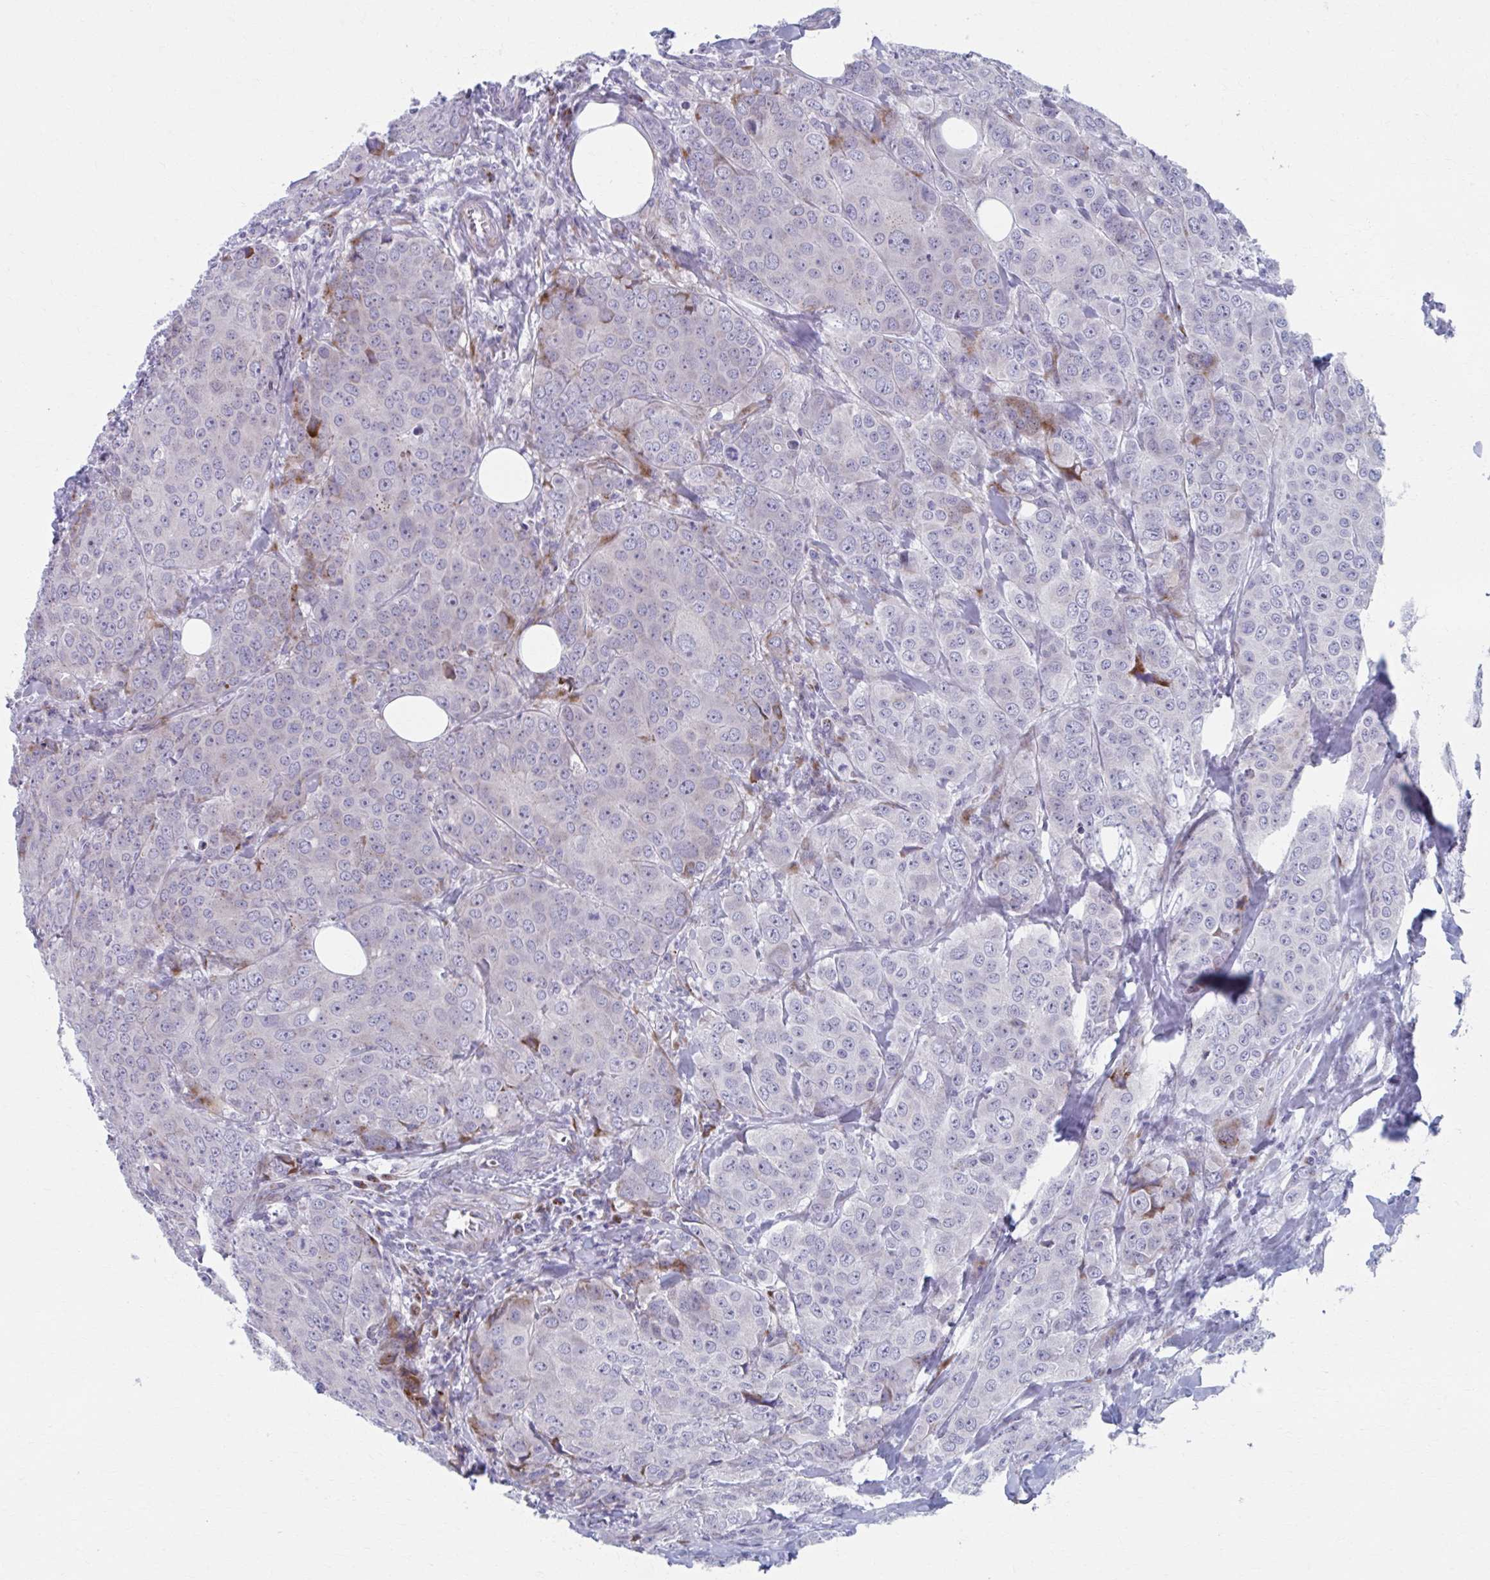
{"staining": {"intensity": "moderate", "quantity": "<25%", "location": "cytoplasmic/membranous"}, "tissue": "breast cancer", "cell_type": "Tumor cells", "image_type": "cancer", "snomed": [{"axis": "morphology", "description": "Duct carcinoma"}, {"axis": "topography", "description": "Breast"}], "caption": "This image exhibits immunohistochemistry staining of breast cancer (invasive ductal carcinoma), with low moderate cytoplasmic/membranous expression in approximately <25% of tumor cells.", "gene": "OLFM2", "patient": {"sex": "female", "age": 43}}